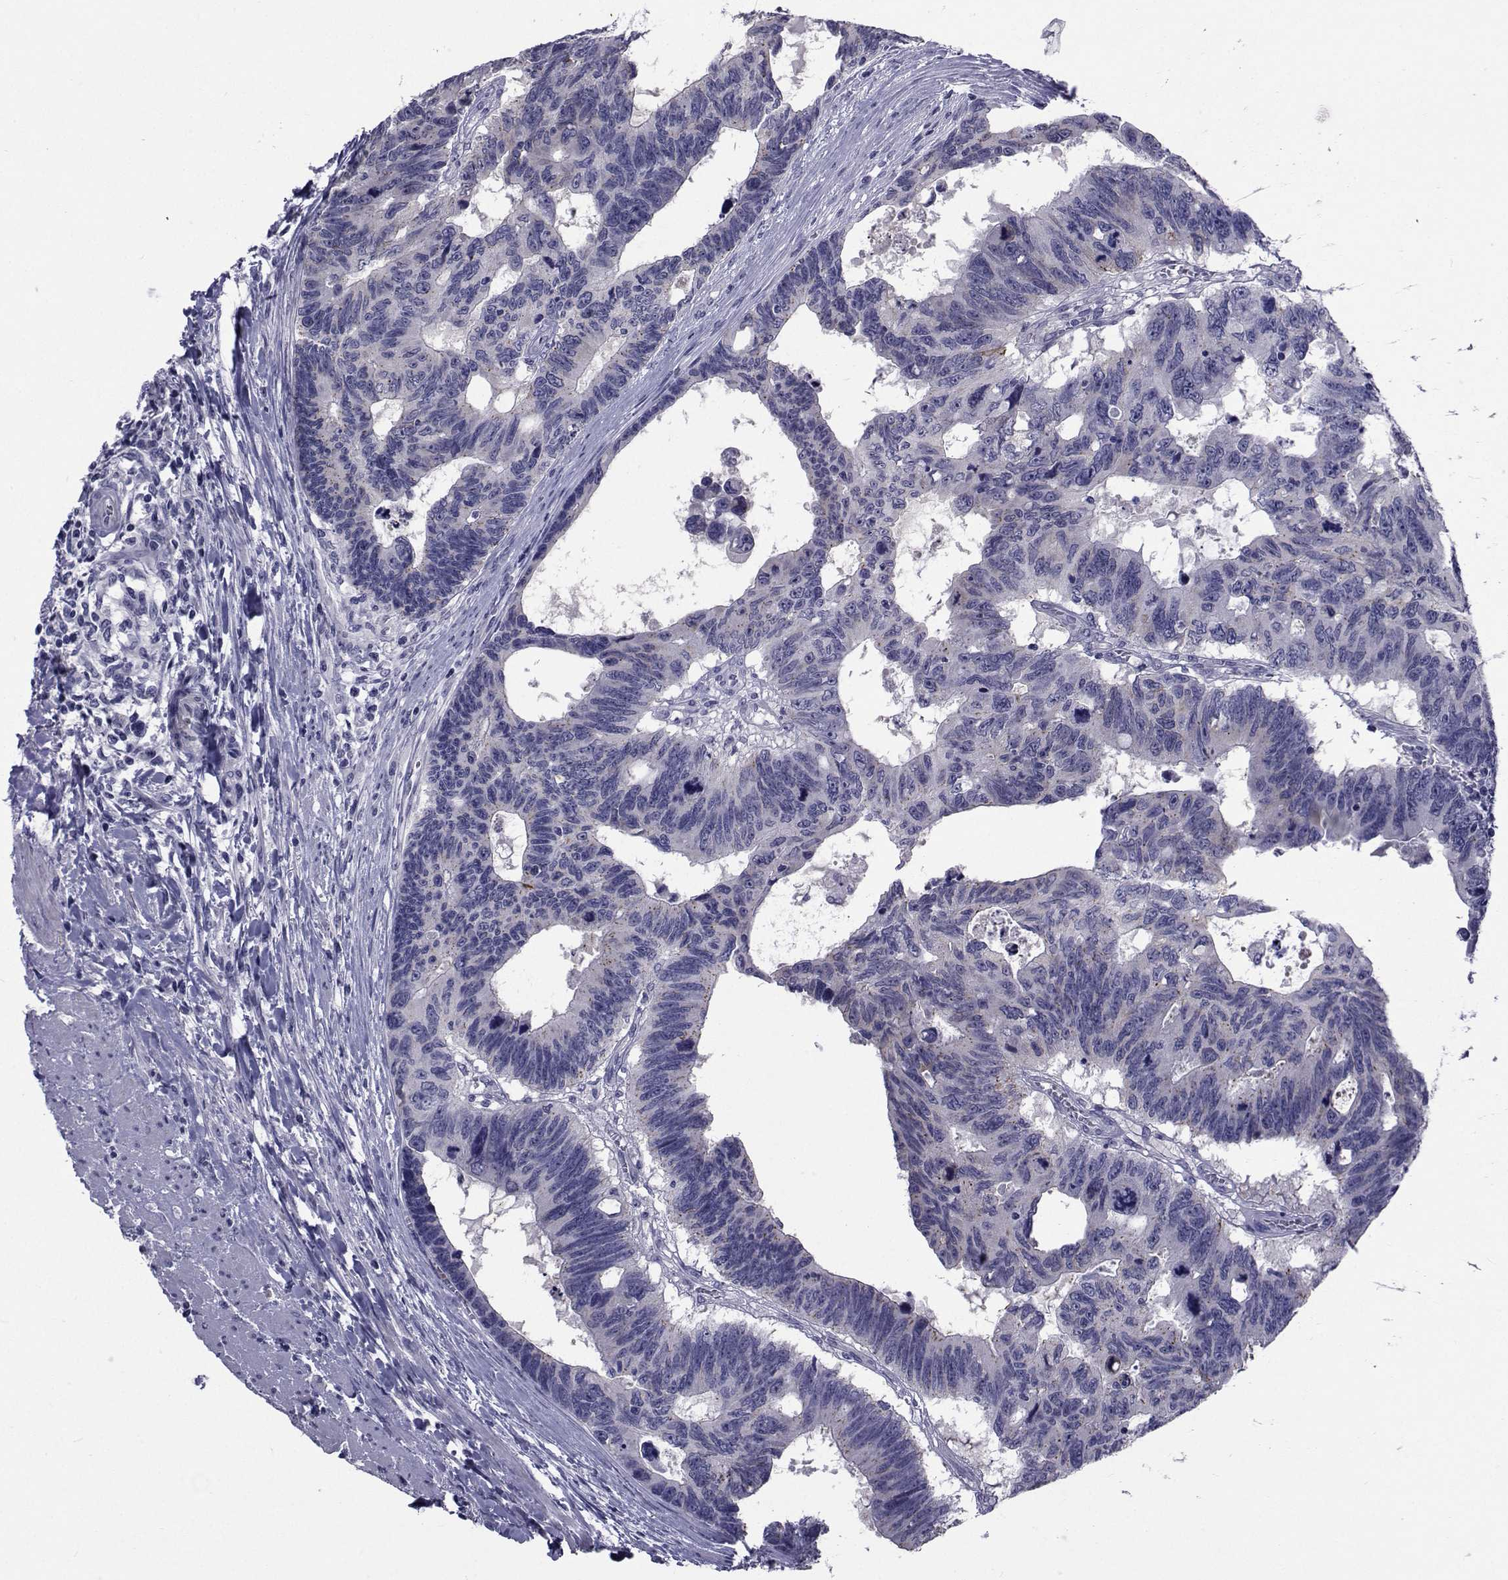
{"staining": {"intensity": "negative", "quantity": "none", "location": "none"}, "tissue": "colorectal cancer", "cell_type": "Tumor cells", "image_type": "cancer", "snomed": [{"axis": "morphology", "description": "Adenocarcinoma, NOS"}, {"axis": "topography", "description": "Colon"}], "caption": "Image shows no significant protein staining in tumor cells of colorectal adenocarcinoma.", "gene": "SEMA5B", "patient": {"sex": "female", "age": 77}}